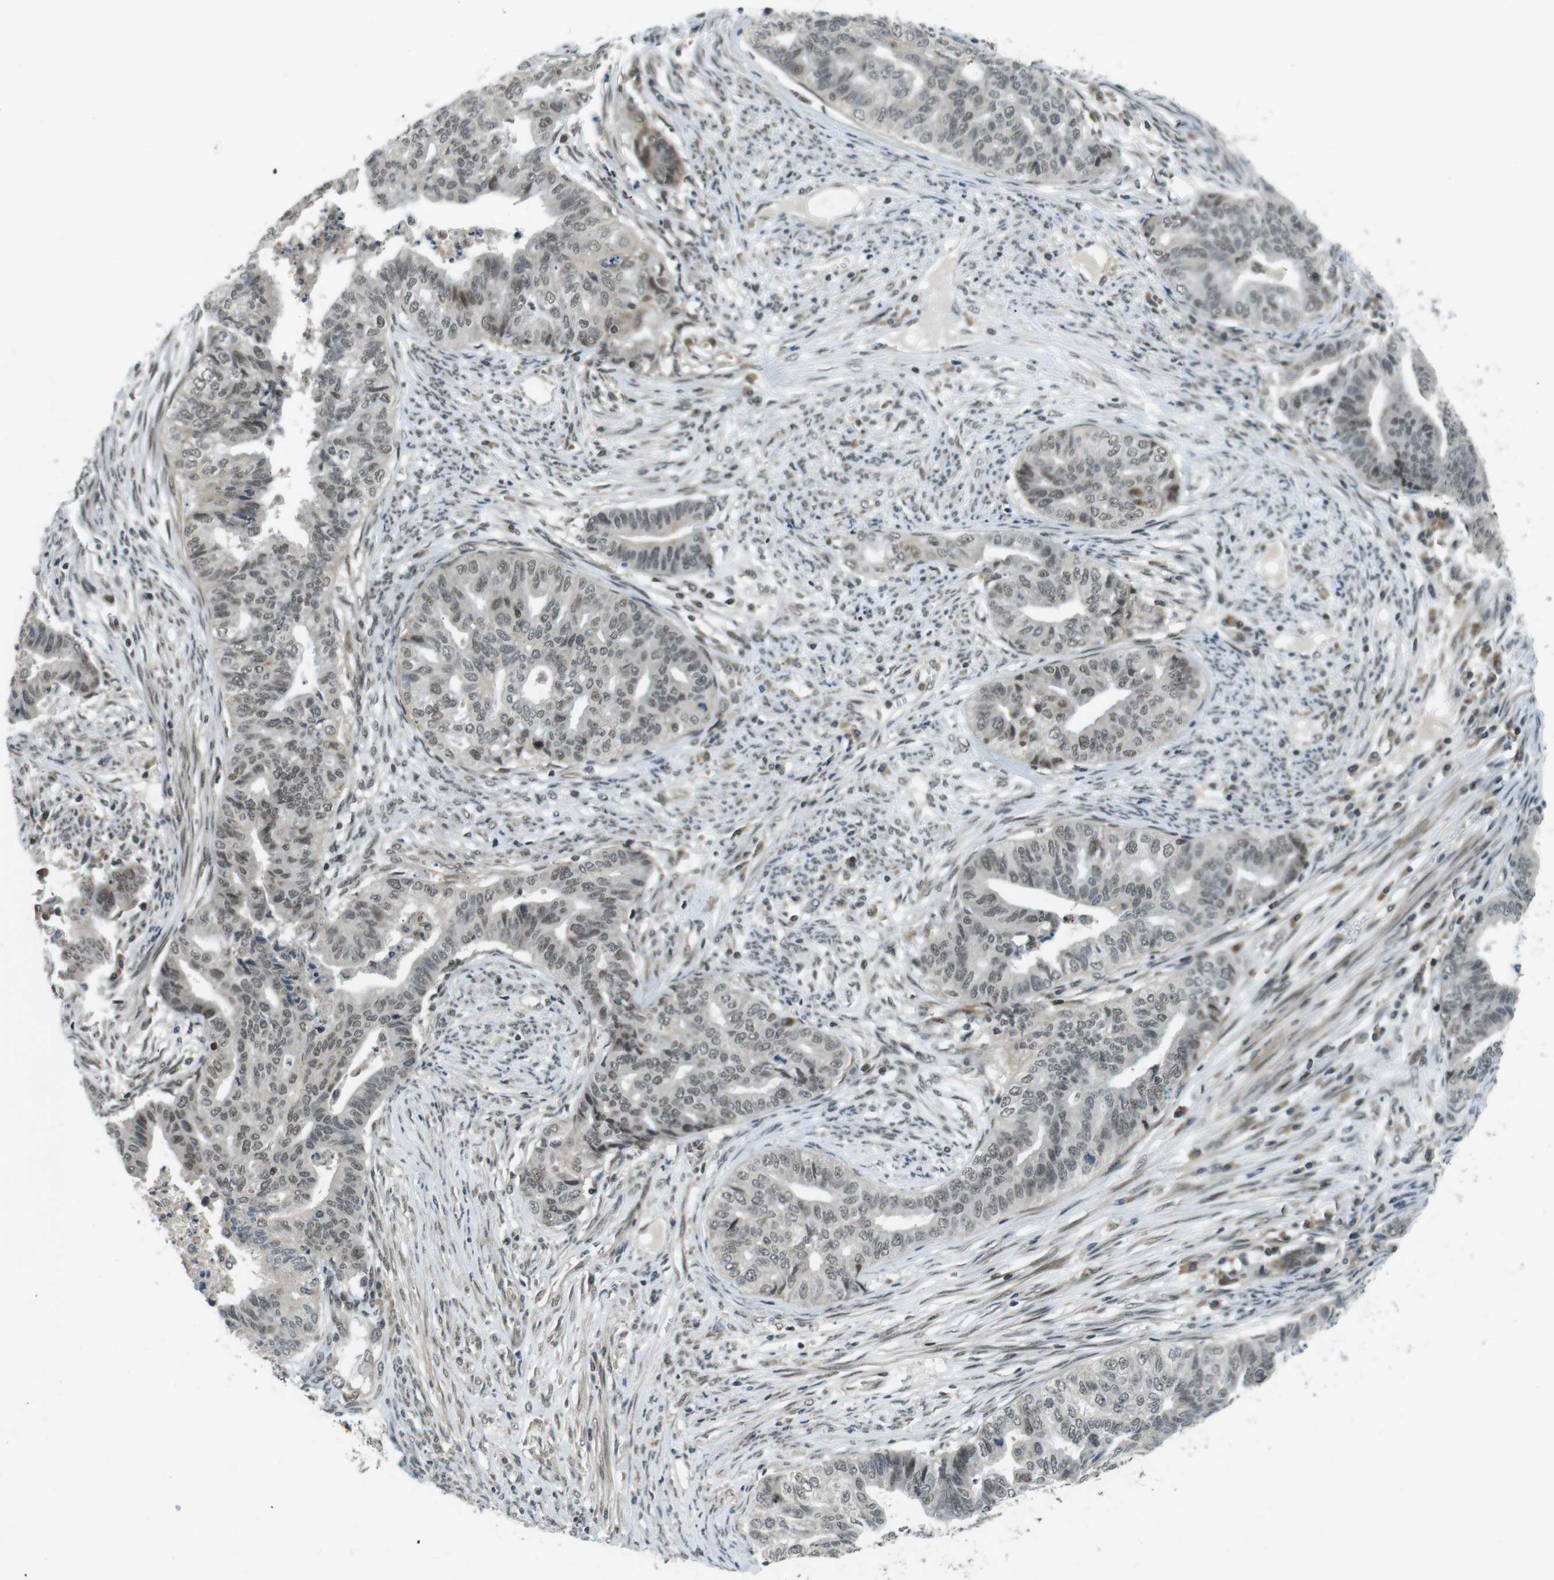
{"staining": {"intensity": "weak", "quantity": ">75%", "location": "nuclear"}, "tissue": "endometrial cancer", "cell_type": "Tumor cells", "image_type": "cancer", "snomed": [{"axis": "morphology", "description": "Adenocarcinoma, NOS"}, {"axis": "topography", "description": "Endometrium"}], "caption": "Brown immunohistochemical staining in endometrial cancer (adenocarcinoma) shows weak nuclear staining in approximately >75% of tumor cells.", "gene": "BRD4", "patient": {"sex": "female", "age": 79}}